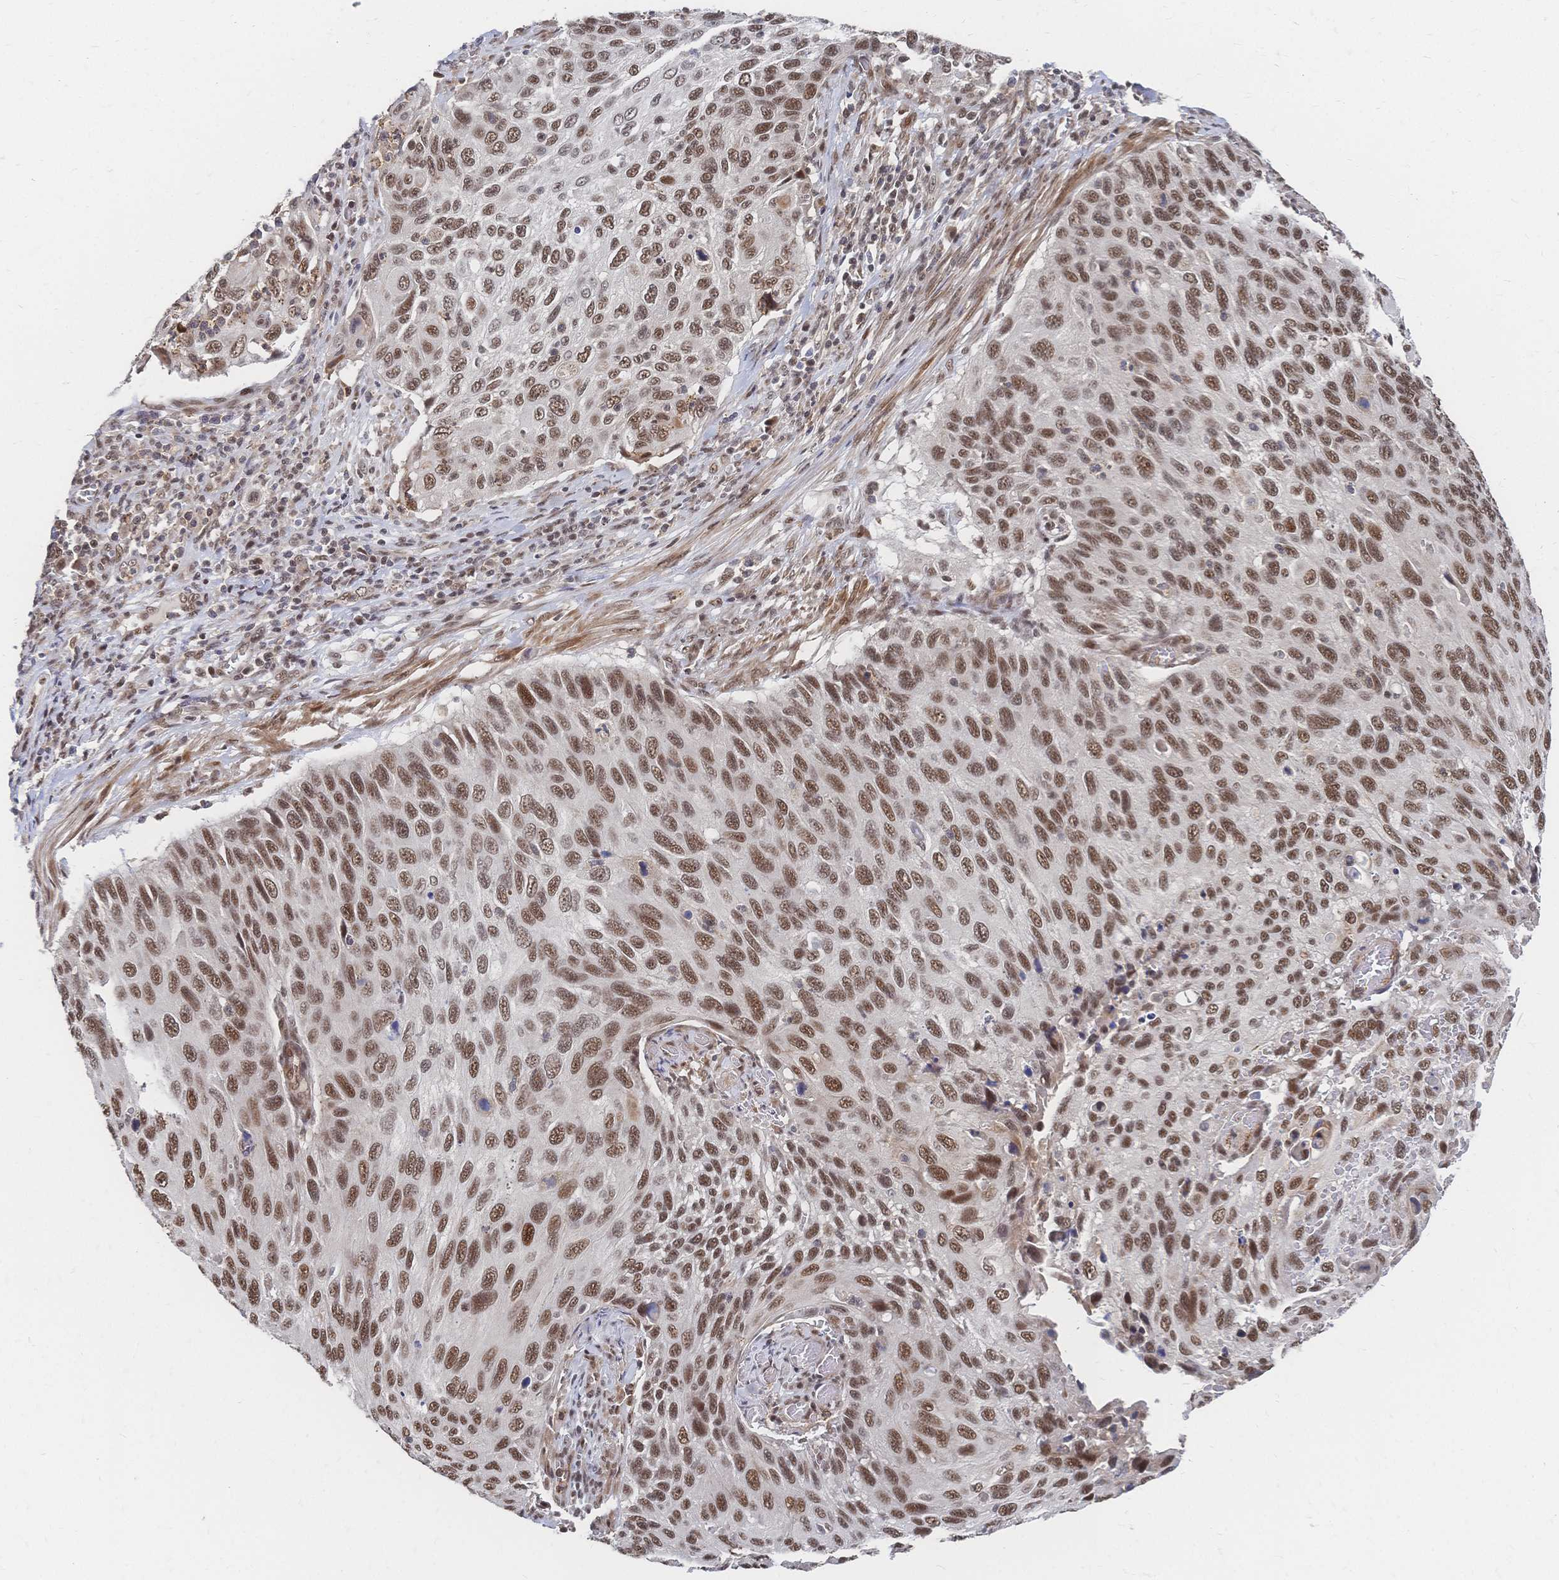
{"staining": {"intensity": "moderate", "quantity": ">75%", "location": "nuclear"}, "tissue": "cervical cancer", "cell_type": "Tumor cells", "image_type": "cancer", "snomed": [{"axis": "morphology", "description": "Squamous cell carcinoma, NOS"}, {"axis": "topography", "description": "Cervix"}], "caption": "Protein expression analysis of squamous cell carcinoma (cervical) demonstrates moderate nuclear positivity in about >75% of tumor cells.", "gene": "NELFA", "patient": {"sex": "female", "age": 70}}